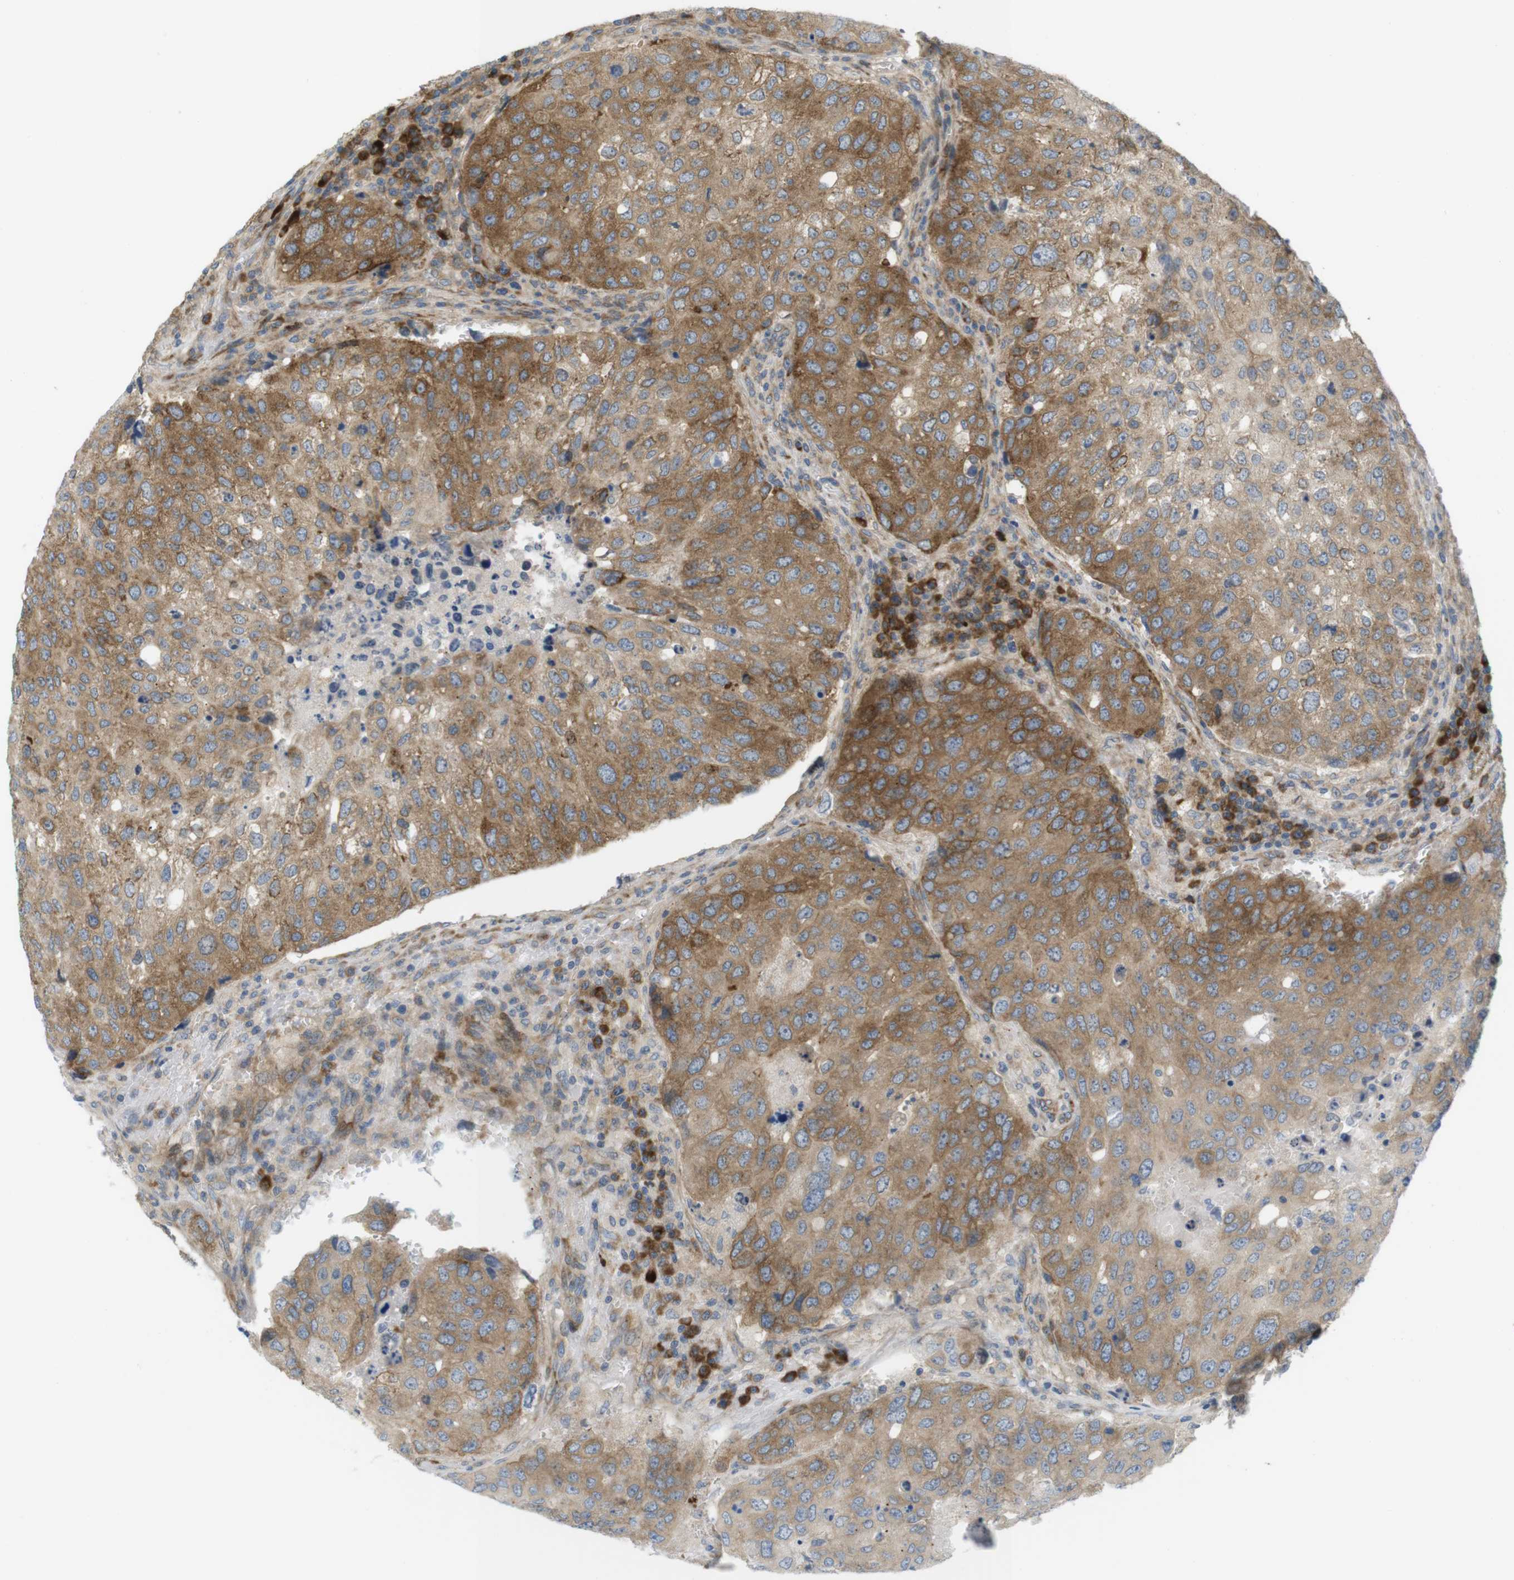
{"staining": {"intensity": "moderate", "quantity": "25%-75%", "location": "cytoplasmic/membranous"}, "tissue": "urothelial cancer", "cell_type": "Tumor cells", "image_type": "cancer", "snomed": [{"axis": "morphology", "description": "Urothelial carcinoma, High grade"}, {"axis": "topography", "description": "Lymph node"}, {"axis": "topography", "description": "Urinary bladder"}], "caption": "Urothelial cancer stained for a protein shows moderate cytoplasmic/membranous positivity in tumor cells.", "gene": "GJC3", "patient": {"sex": "male", "age": 51}}